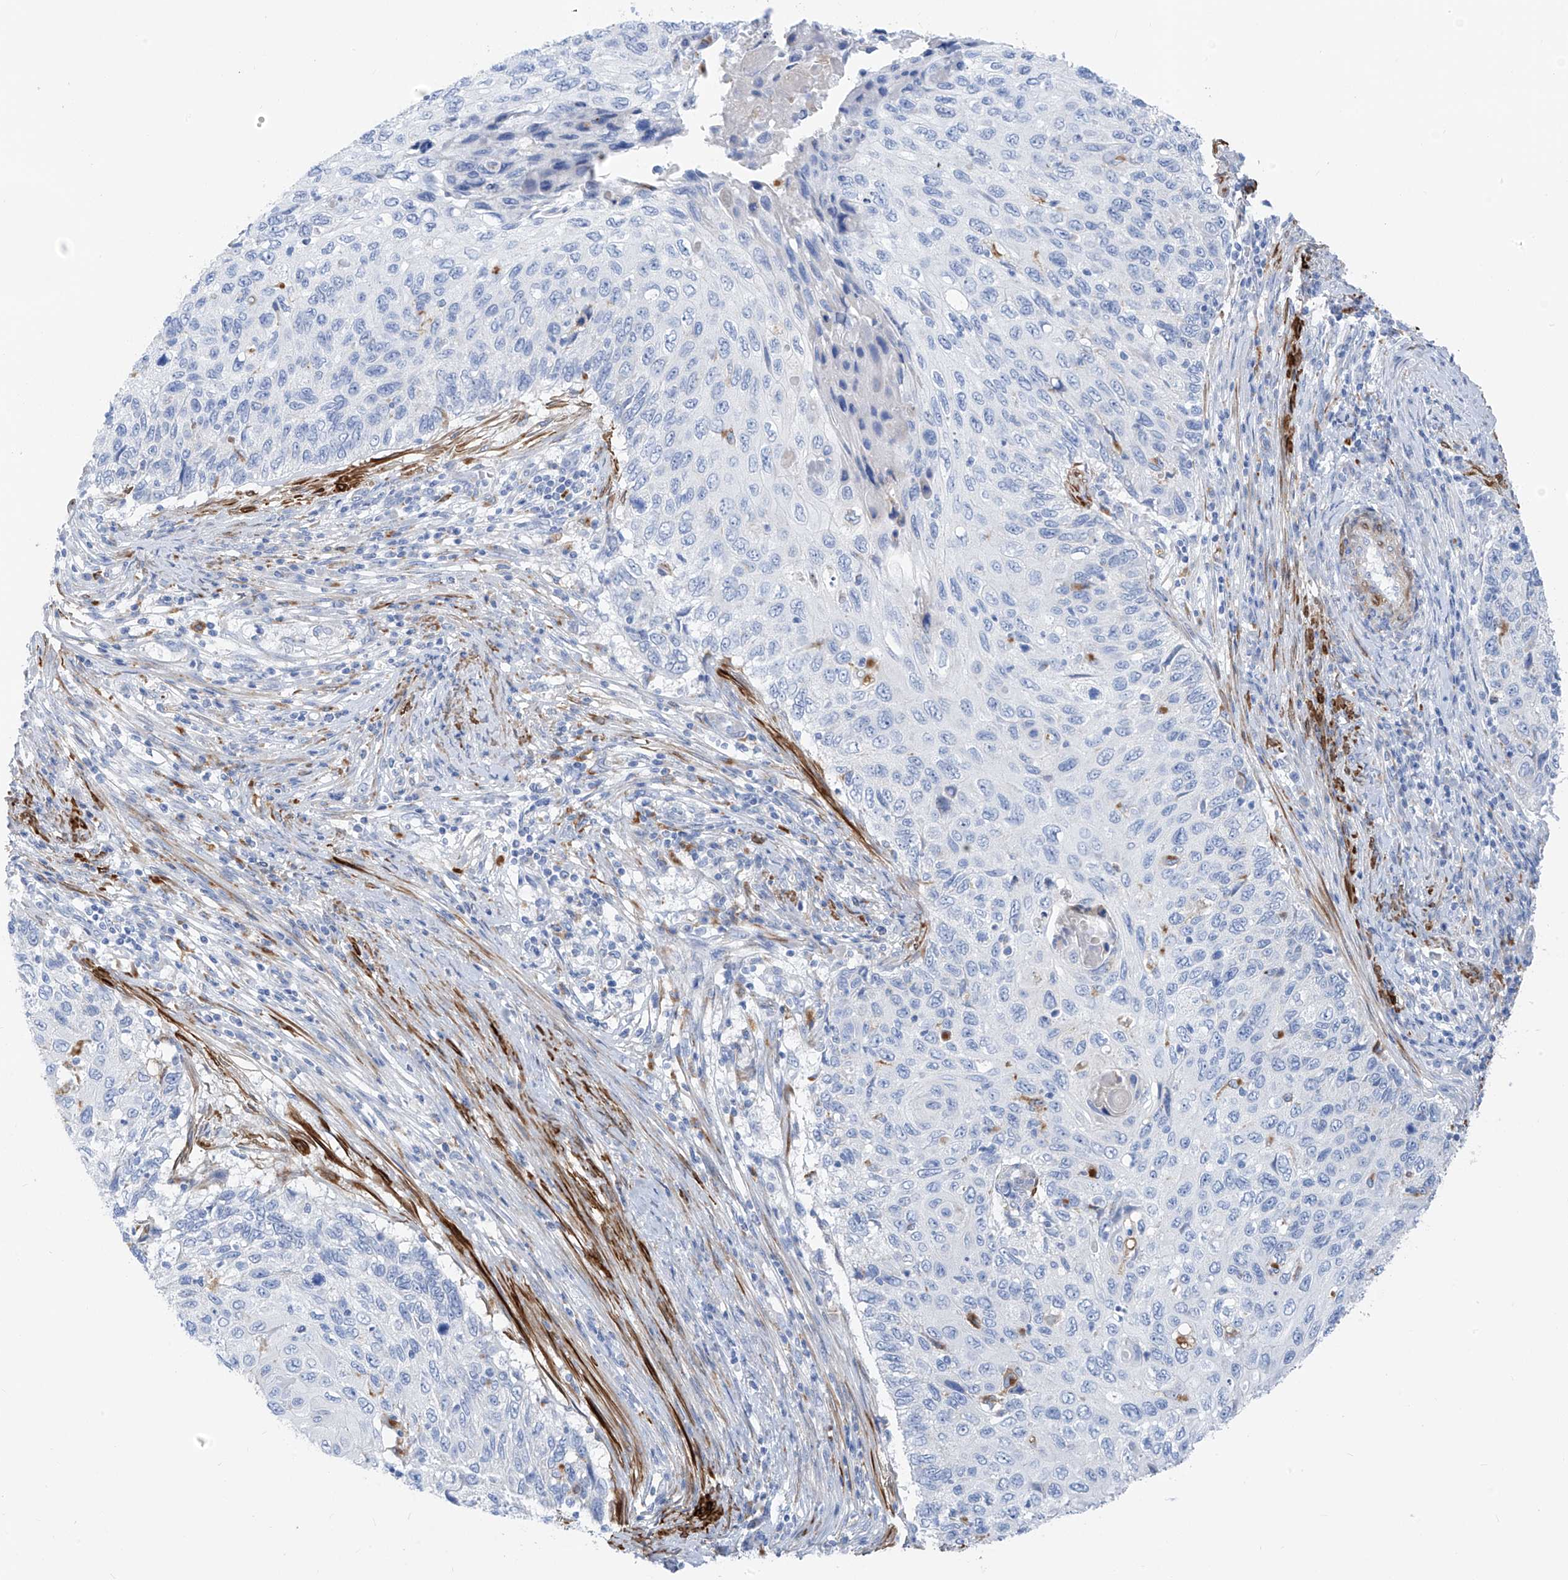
{"staining": {"intensity": "negative", "quantity": "none", "location": "none"}, "tissue": "cervical cancer", "cell_type": "Tumor cells", "image_type": "cancer", "snomed": [{"axis": "morphology", "description": "Squamous cell carcinoma, NOS"}, {"axis": "topography", "description": "Cervix"}], "caption": "DAB immunohistochemical staining of human squamous cell carcinoma (cervical) demonstrates no significant expression in tumor cells.", "gene": "GLMP", "patient": {"sex": "female", "age": 70}}